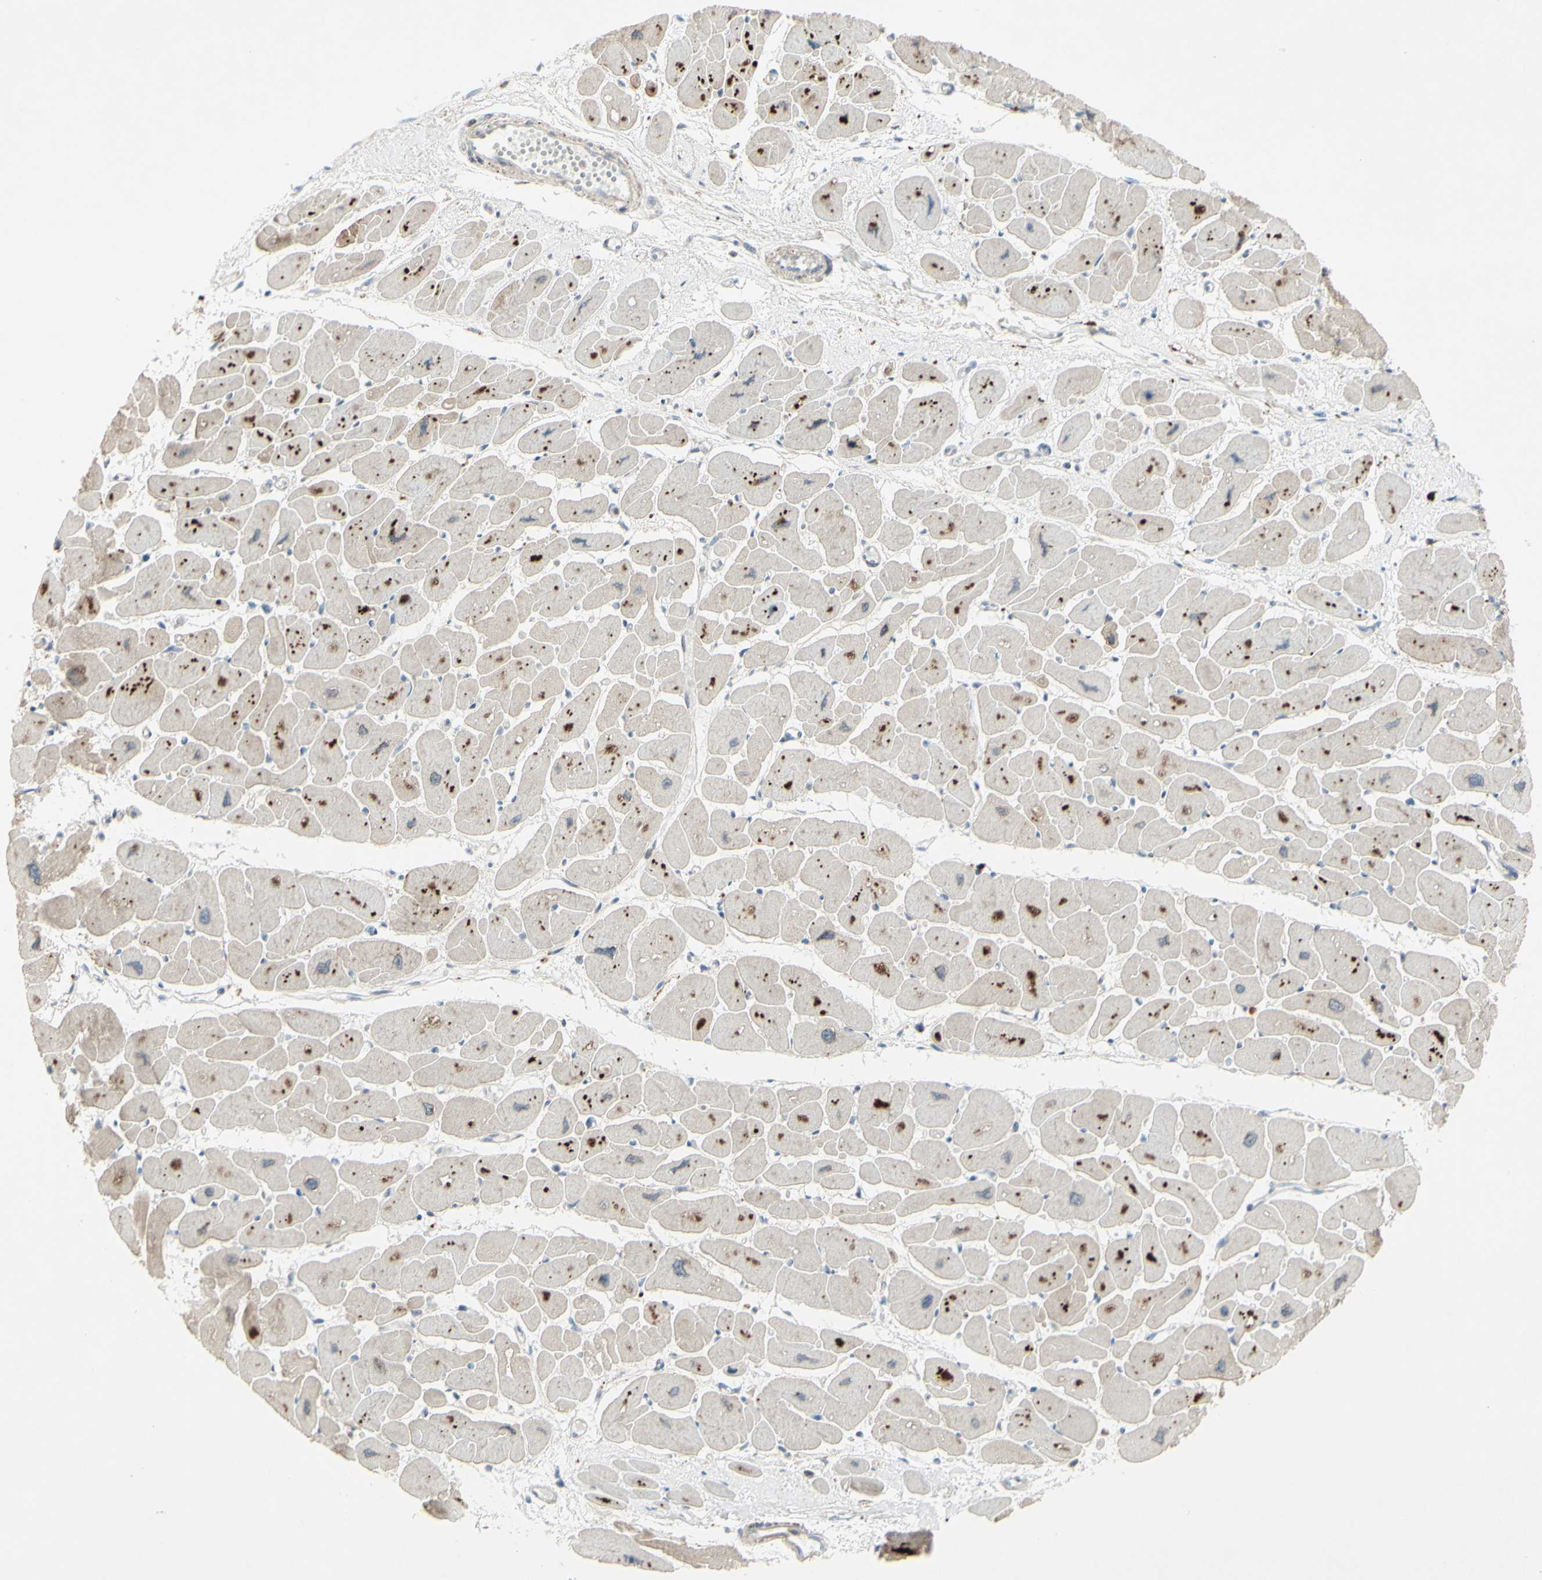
{"staining": {"intensity": "moderate", "quantity": ">75%", "location": "cytoplasmic/membranous"}, "tissue": "heart muscle", "cell_type": "Cardiomyocytes", "image_type": "normal", "snomed": [{"axis": "morphology", "description": "Normal tissue, NOS"}, {"axis": "topography", "description": "Heart"}], "caption": "IHC of benign human heart muscle displays medium levels of moderate cytoplasmic/membranous expression in about >75% of cardiomyocytes. (Stains: DAB (3,3'-diaminobenzidine) in brown, nuclei in blue, Microscopy: brightfield microscopy at high magnification).", "gene": "FGFR2", "patient": {"sex": "female", "age": 54}}